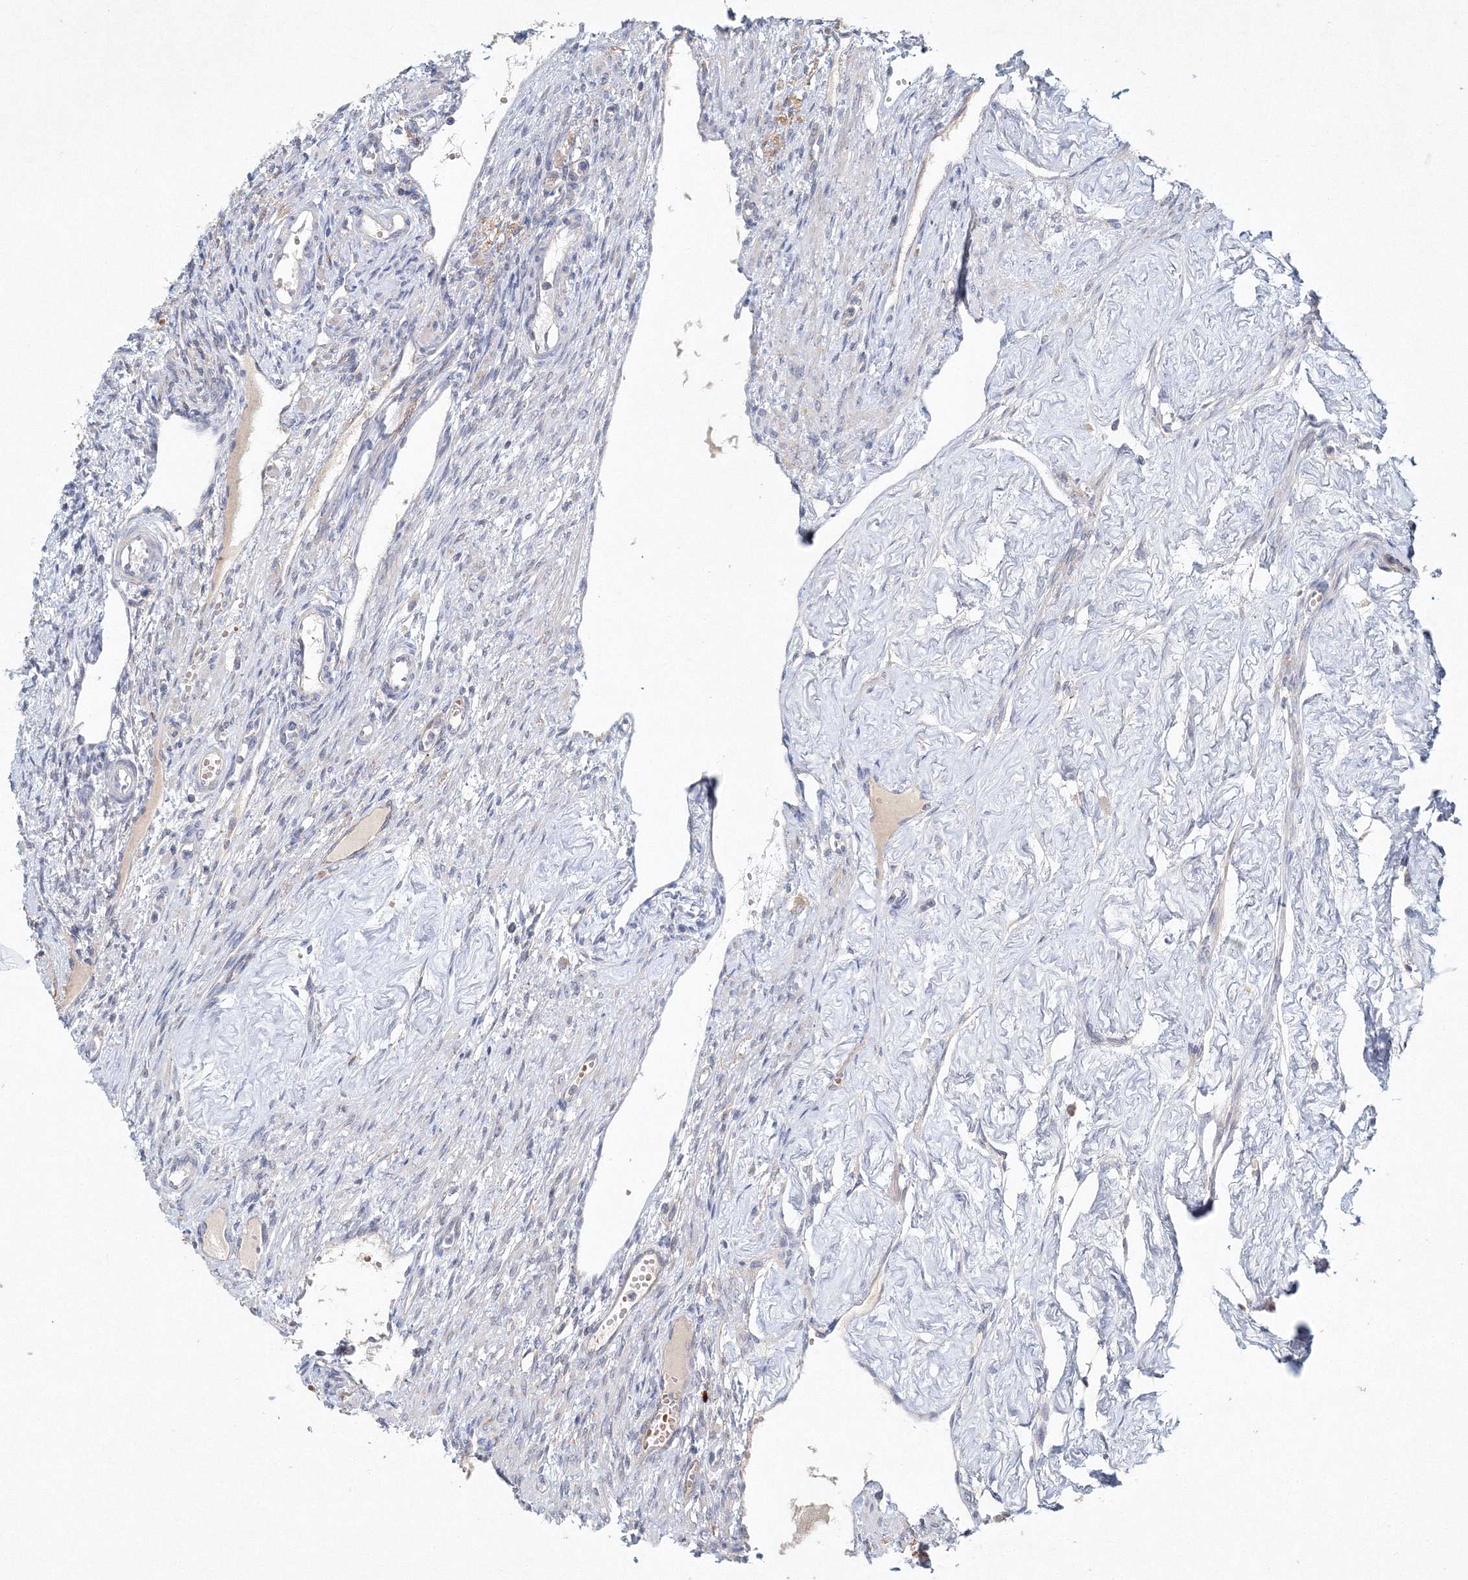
{"staining": {"intensity": "negative", "quantity": "none", "location": "none"}, "tissue": "ovary", "cell_type": "Ovarian stroma cells", "image_type": "normal", "snomed": [{"axis": "morphology", "description": "Normal tissue, NOS"}, {"axis": "morphology", "description": "Cyst, NOS"}, {"axis": "topography", "description": "Ovary"}], "caption": "Ovarian stroma cells show no significant protein staining in normal ovary.", "gene": "SH3BP5", "patient": {"sex": "female", "age": 33}}